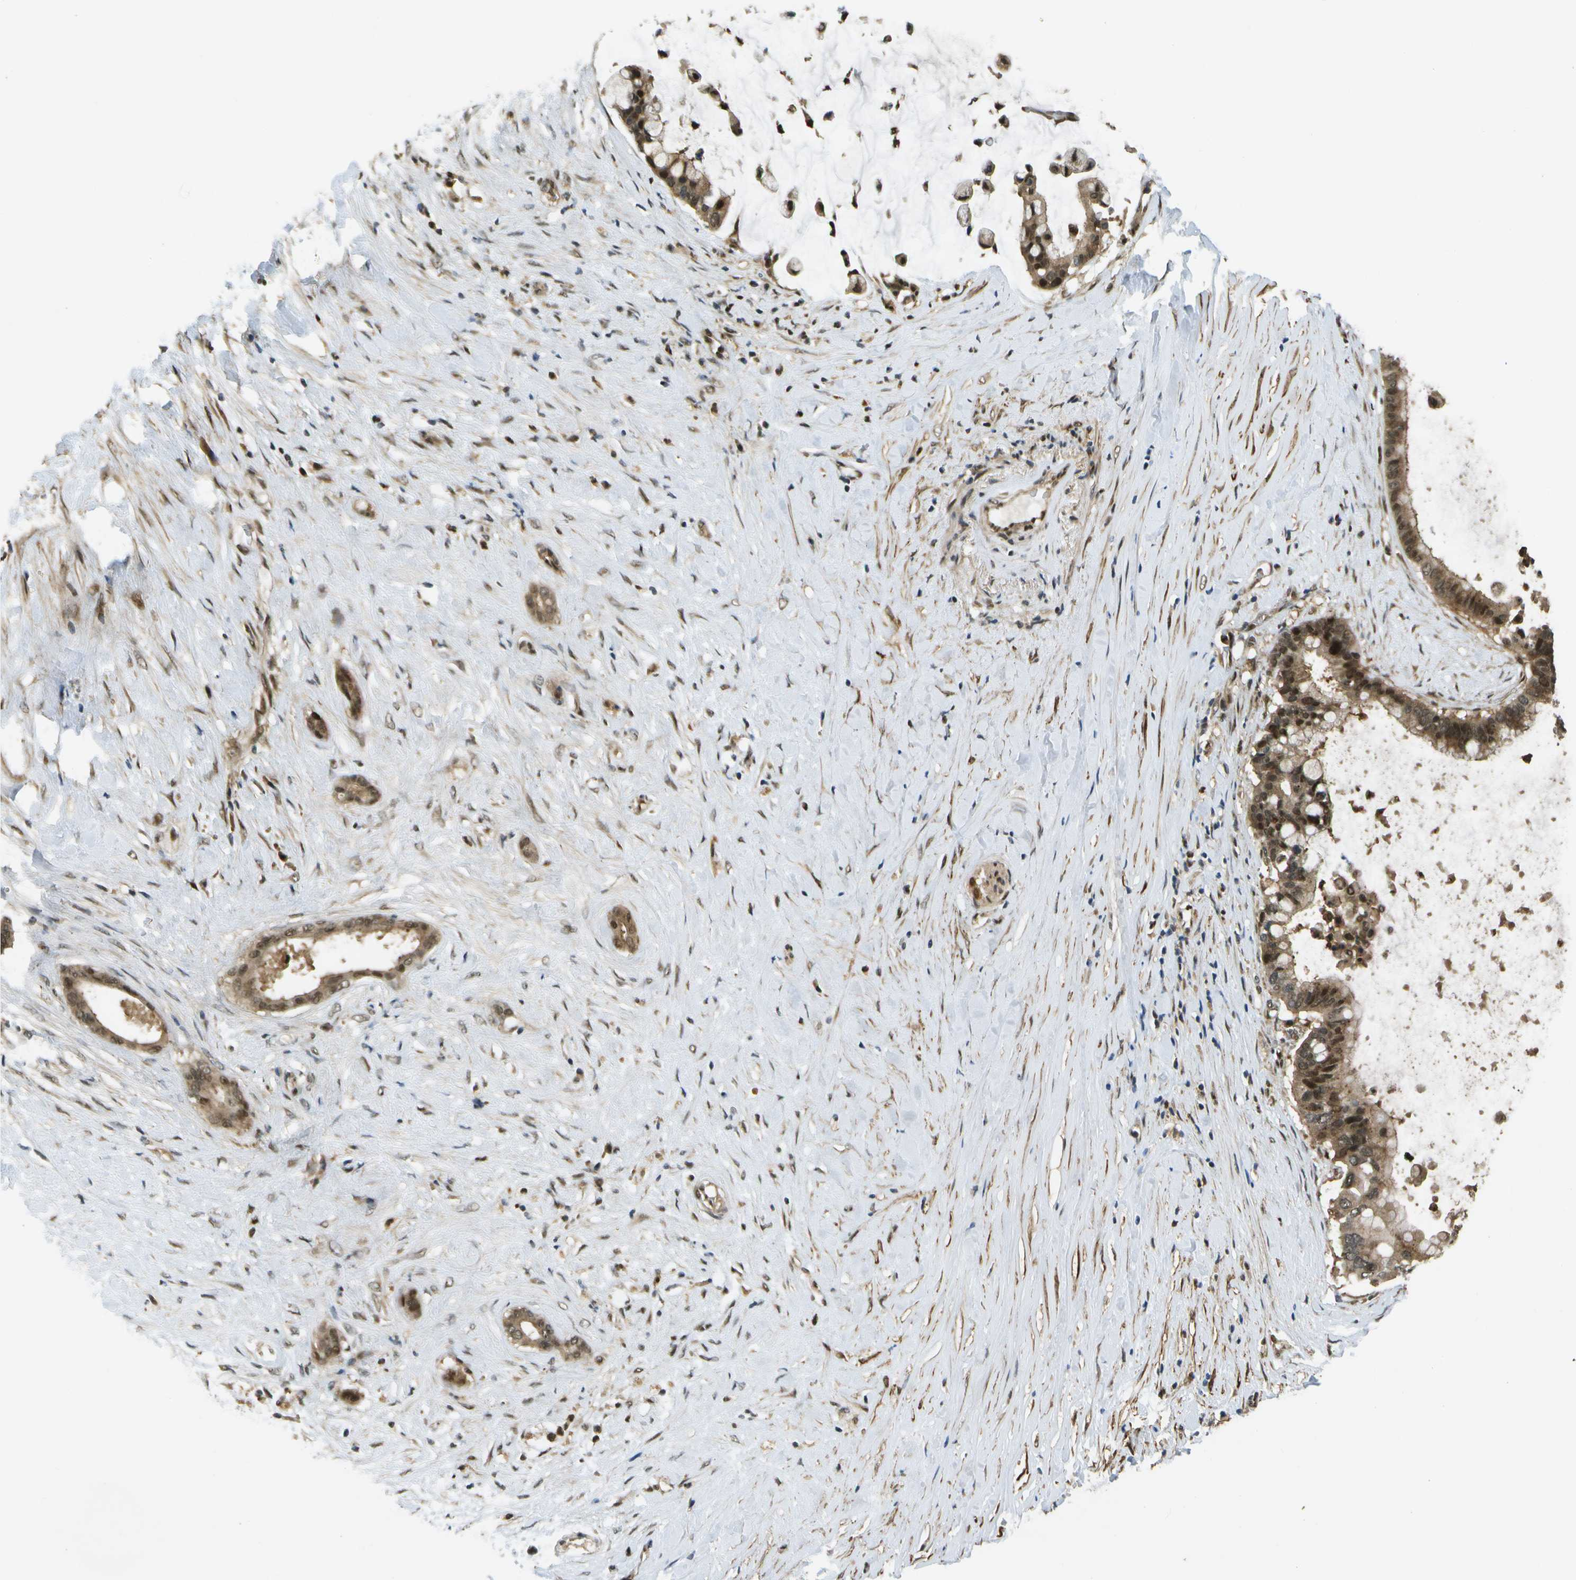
{"staining": {"intensity": "moderate", "quantity": ">75%", "location": "cytoplasmic/membranous,nuclear"}, "tissue": "pancreatic cancer", "cell_type": "Tumor cells", "image_type": "cancer", "snomed": [{"axis": "morphology", "description": "Adenocarcinoma, NOS"}, {"axis": "topography", "description": "Pancreas"}], "caption": "Immunohistochemistry image of neoplastic tissue: human pancreatic adenocarcinoma stained using IHC reveals medium levels of moderate protein expression localized specifically in the cytoplasmic/membranous and nuclear of tumor cells, appearing as a cytoplasmic/membranous and nuclear brown color.", "gene": "GANC", "patient": {"sex": "male", "age": 41}}